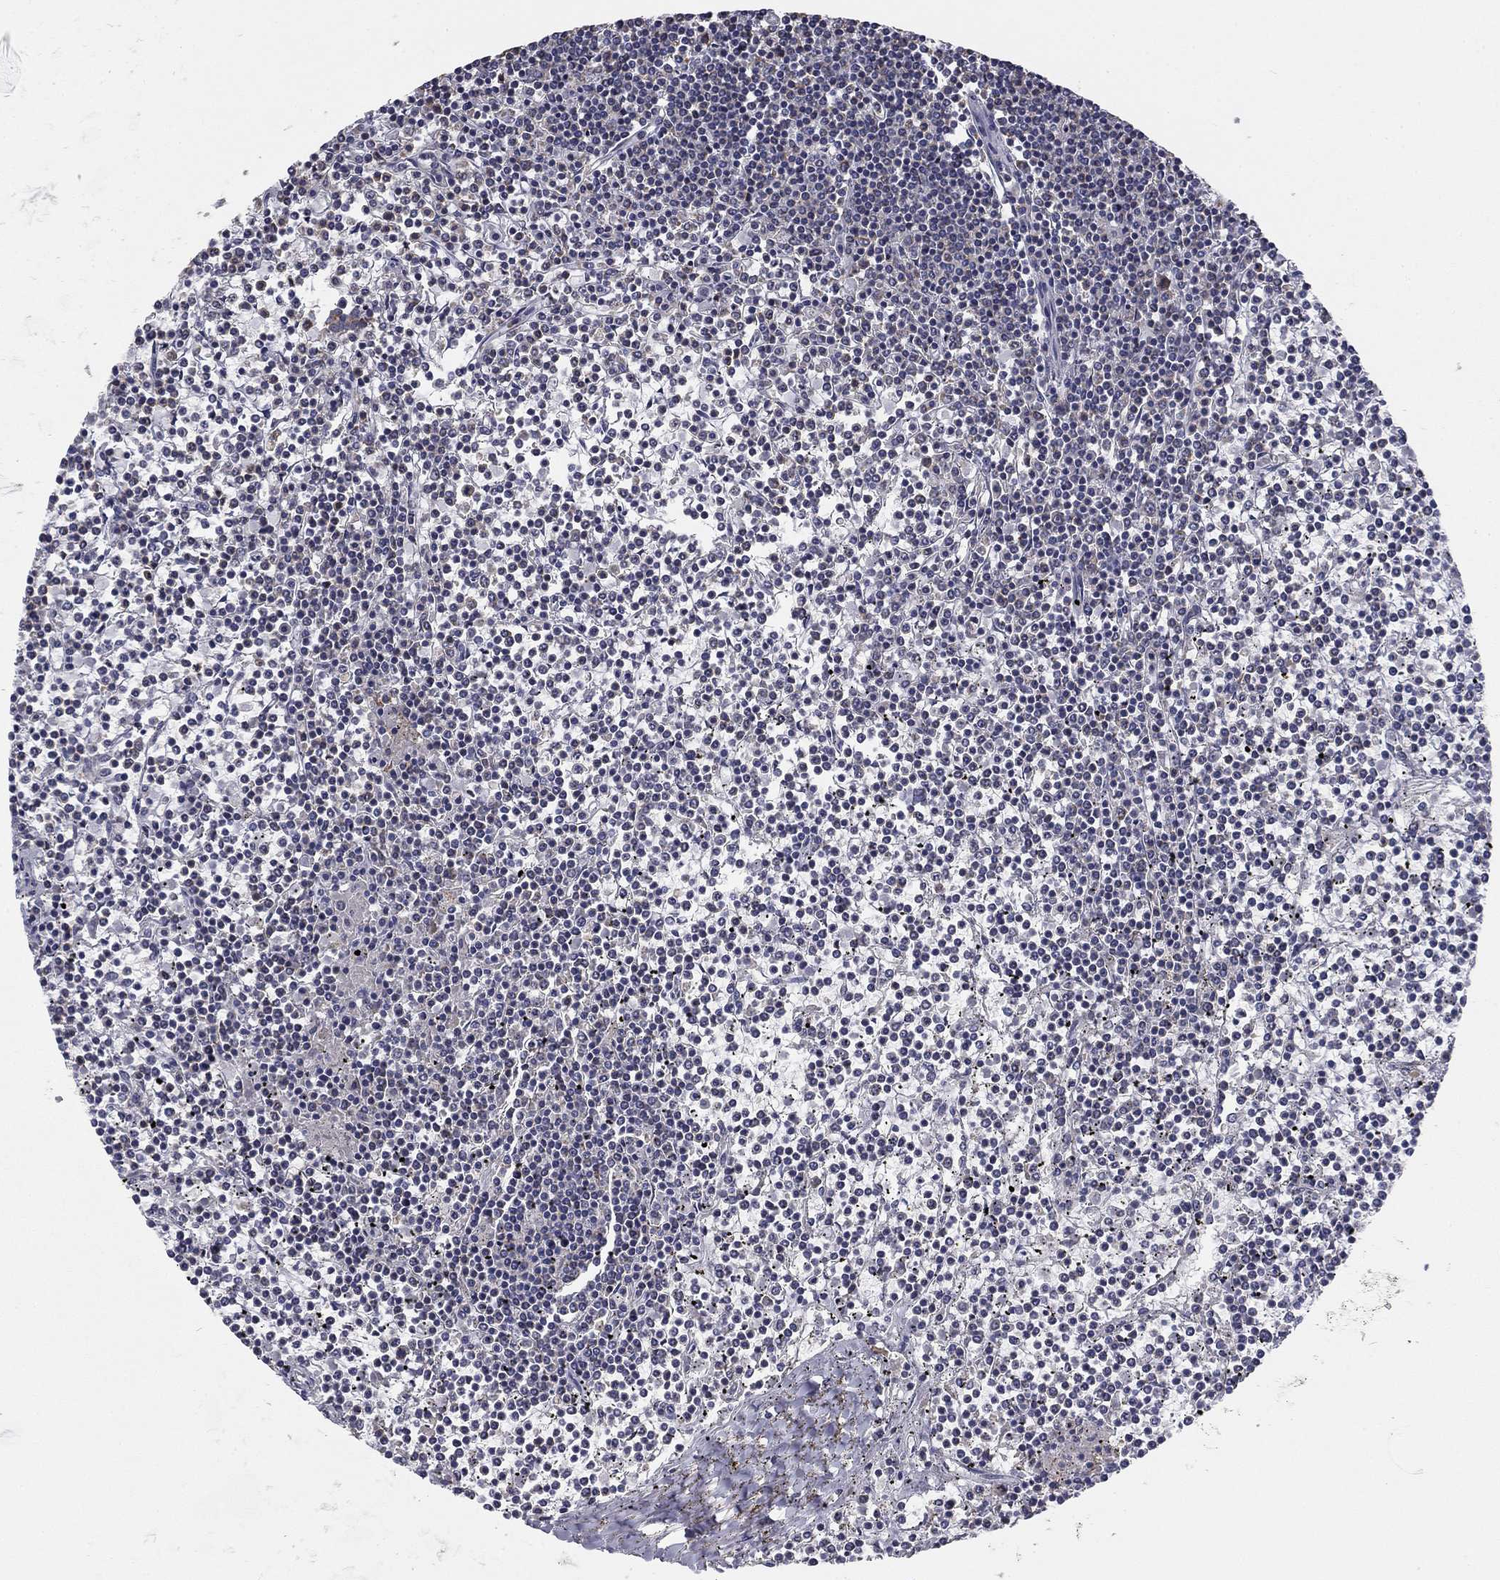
{"staining": {"intensity": "negative", "quantity": "none", "location": "none"}, "tissue": "lymphoma", "cell_type": "Tumor cells", "image_type": "cancer", "snomed": [{"axis": "morphology", "description": "Malignant lymphoma, non-Hodgkin's type, Low grade"}, {"axis": "topography", "description": "Spleen"}], "caption": "This is a photomicrograph of IHC staining of malignant lymphoma, non-Hodgkin's type (low-grade), which shows no staining in tumor cells. (DAB immunohistochemistry (IHC) with hematoxylin counter stain).", "gene": "SLC2A9", "patient": {"sex": "female", "age": 19}}